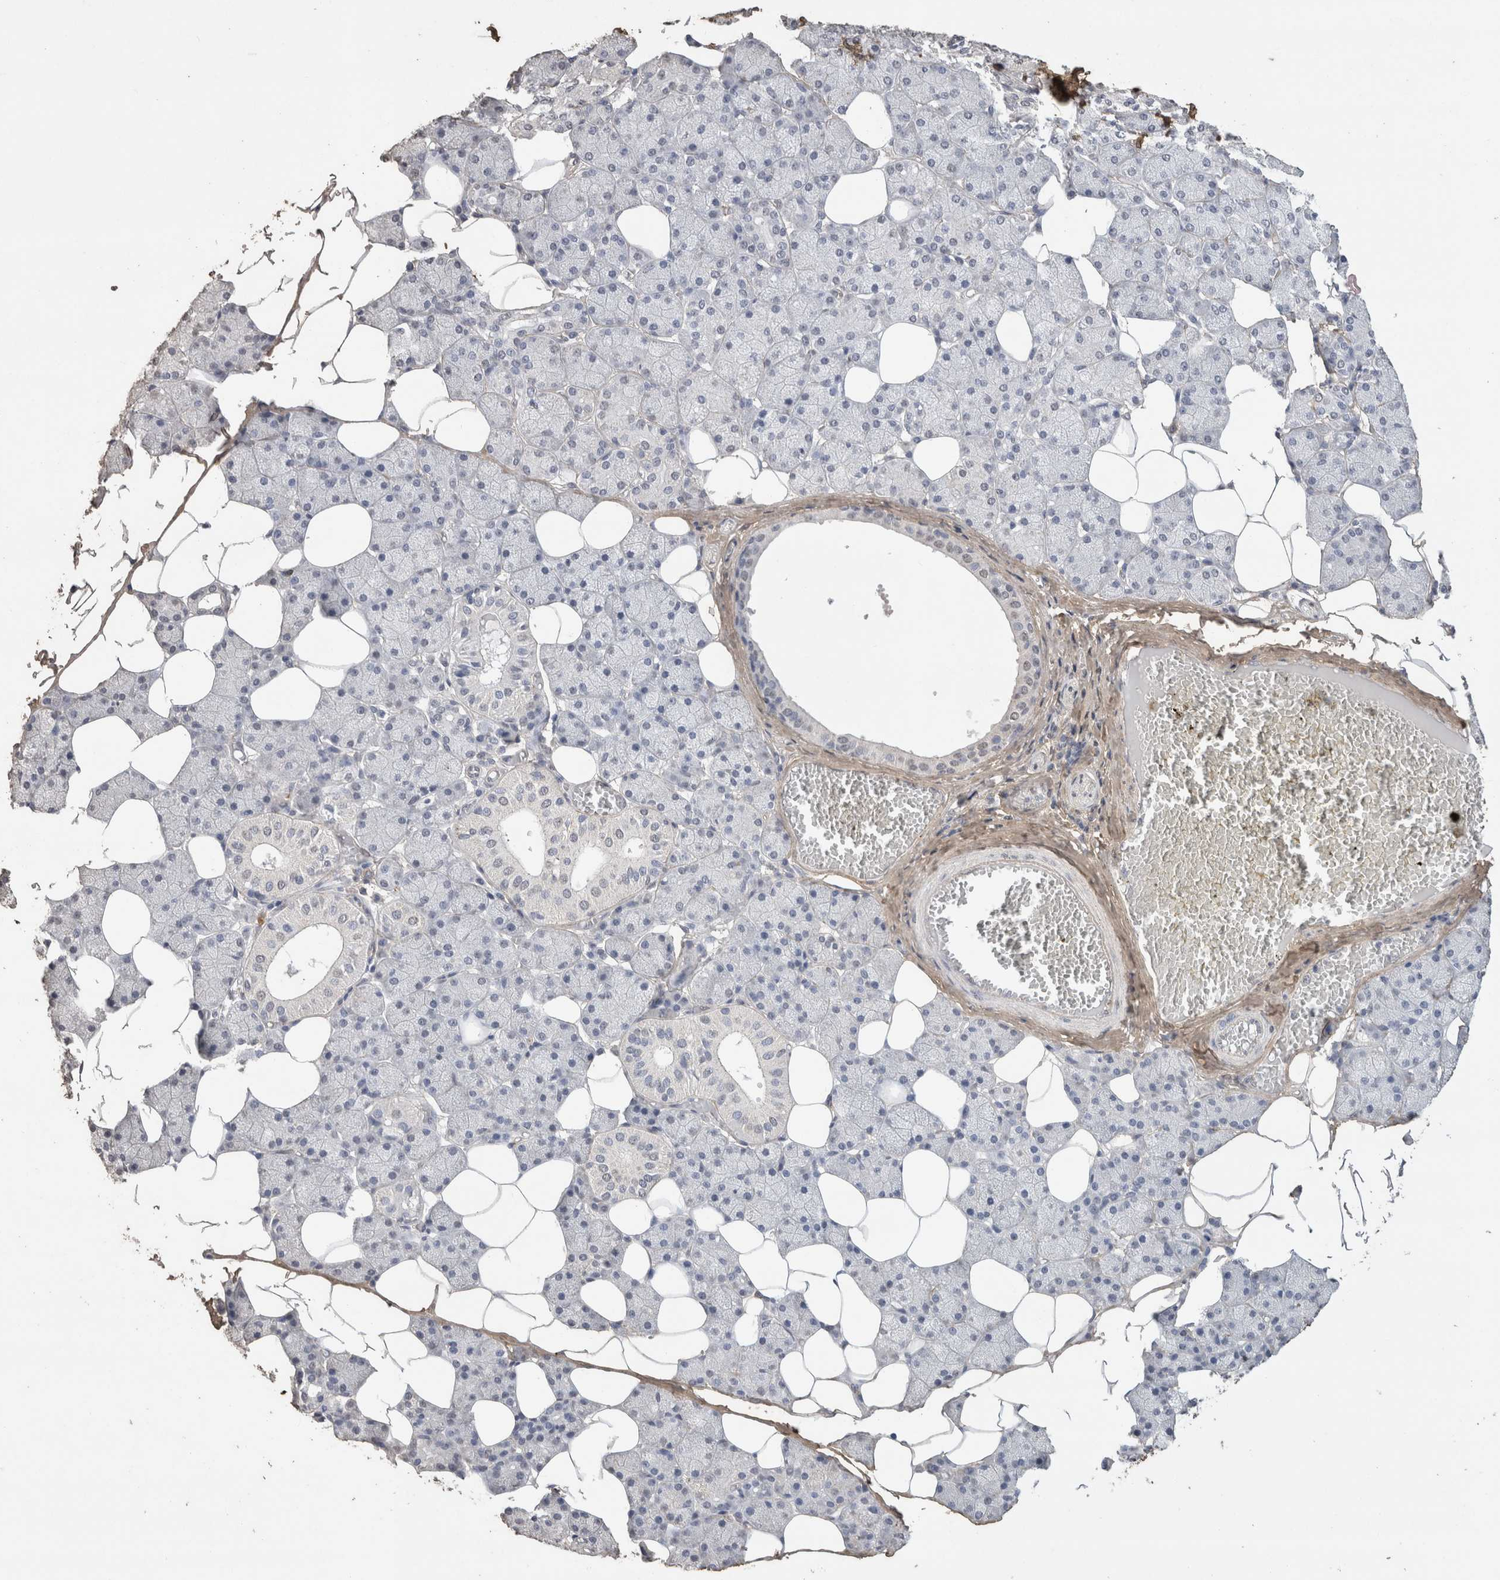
{"staining": {"intensity": "negative", "quantity": "none", "location": "none"}, "tissue": "salivary gland", "cell_type": "Glandular cells", "image_type": "normal", "snomed": [{"axis": "morphology", "description": "Normal tissue, NOS"}, {"axis": "topography", "description": "Salivary gland"}], "caption": "This is an immunohistochemistry micrograph of unremarkable human salivary gland. There is no expression in glandular cells.", "gene": "C1QTNF5", "patient": {"sex": "female", "age": 33}}